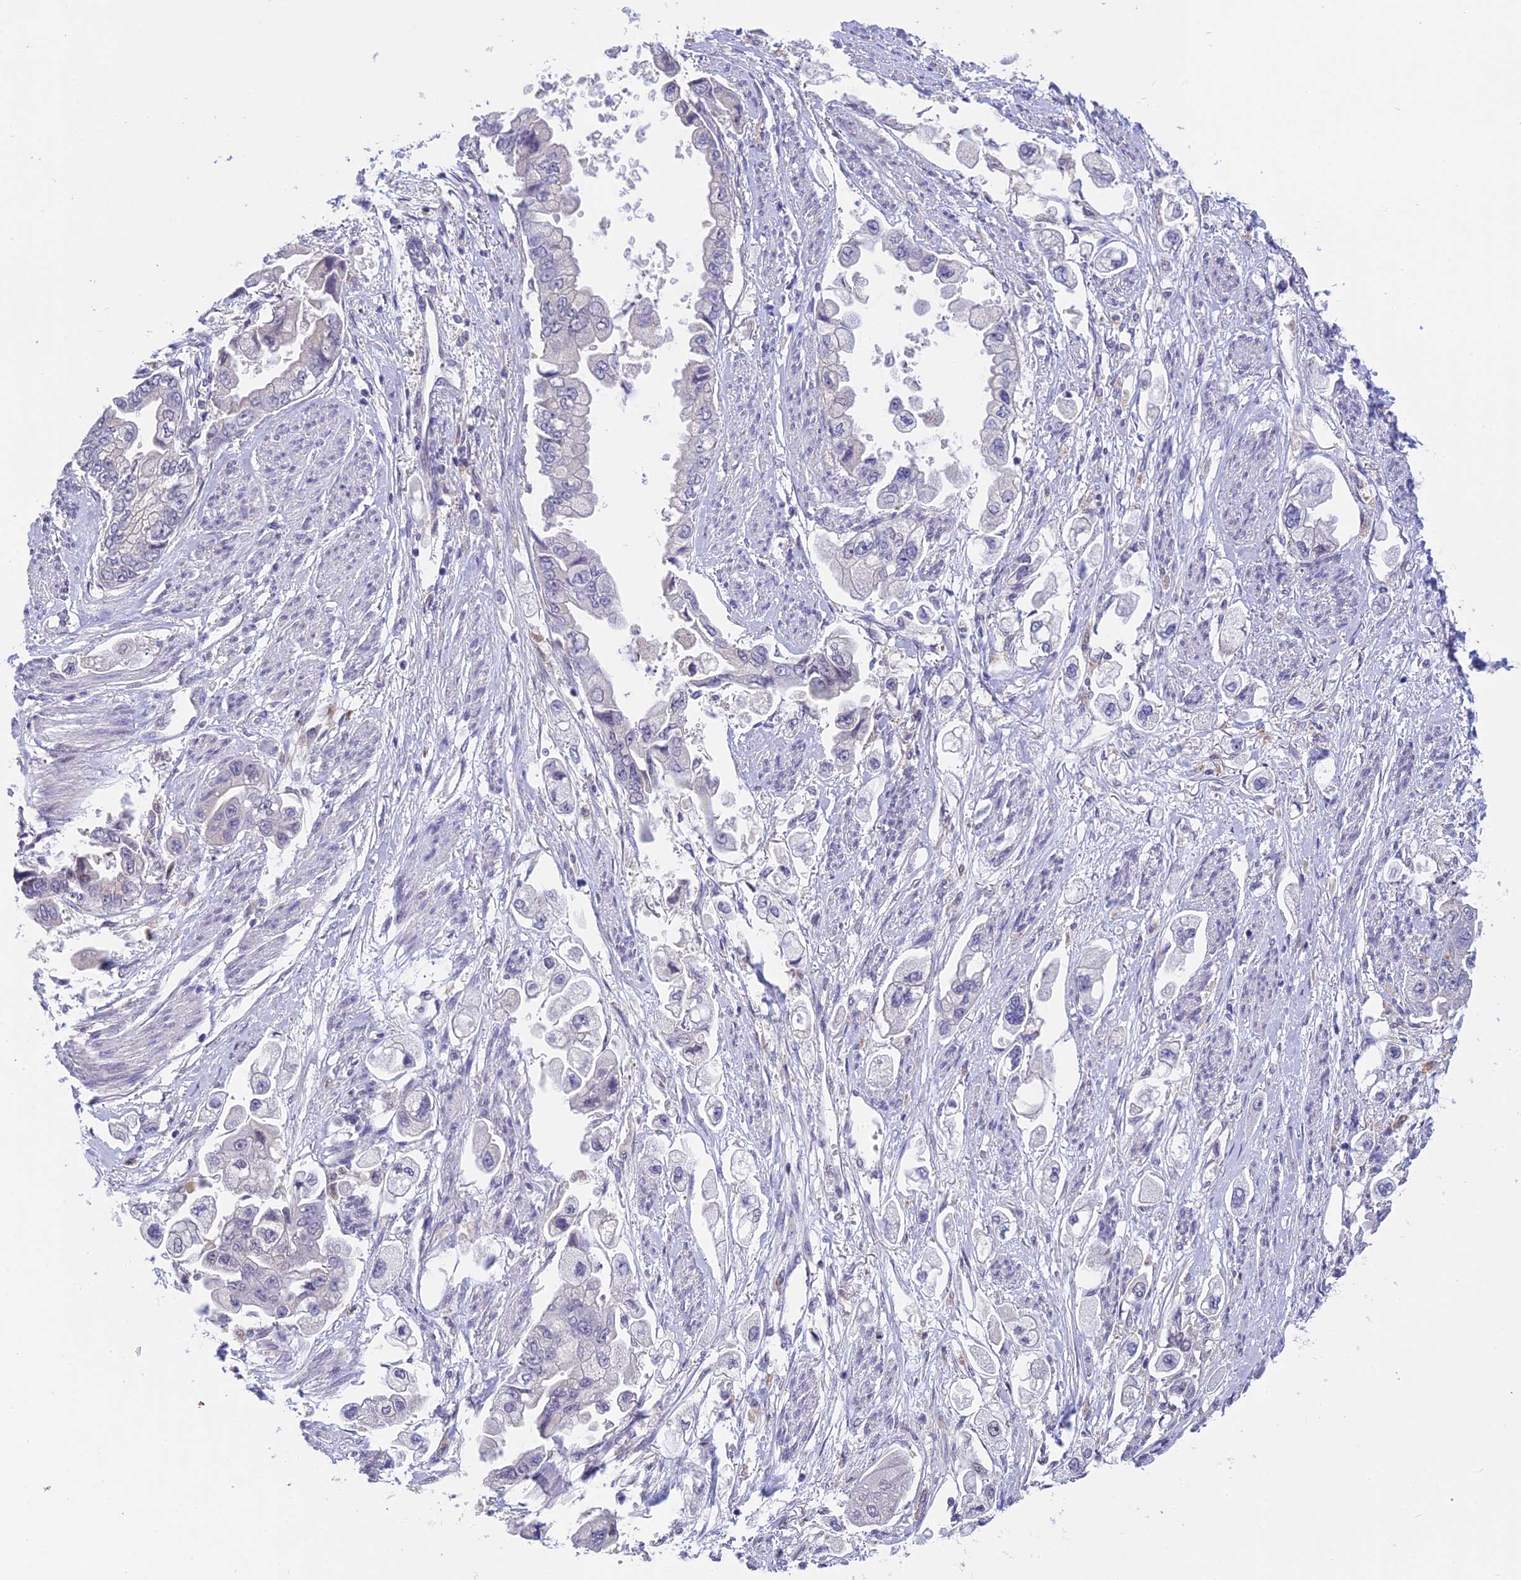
{"staining": {"intensity": "negative", "quantity": "none", "location": "none"}, "tissue": "stomach cancer", "cell_type": "Tumor cells", "image_type": "cancer", "snomed": [{"axis": "morphology", "description": "Adenocarcinoma, NOS"}, {"axis": "topography", "description": "Stomach"}], "caption": "An image of human stomach cancer (adenocarcinoma) is negative for staining in tumor cells. The staining is performed using DAB (3,3'-diaminobenzidine) brown chromogen with nuclei counter-stained in using hematoxylin.", "gene": "KCTD14", "patient": {"sex": "male", "age": 62}}